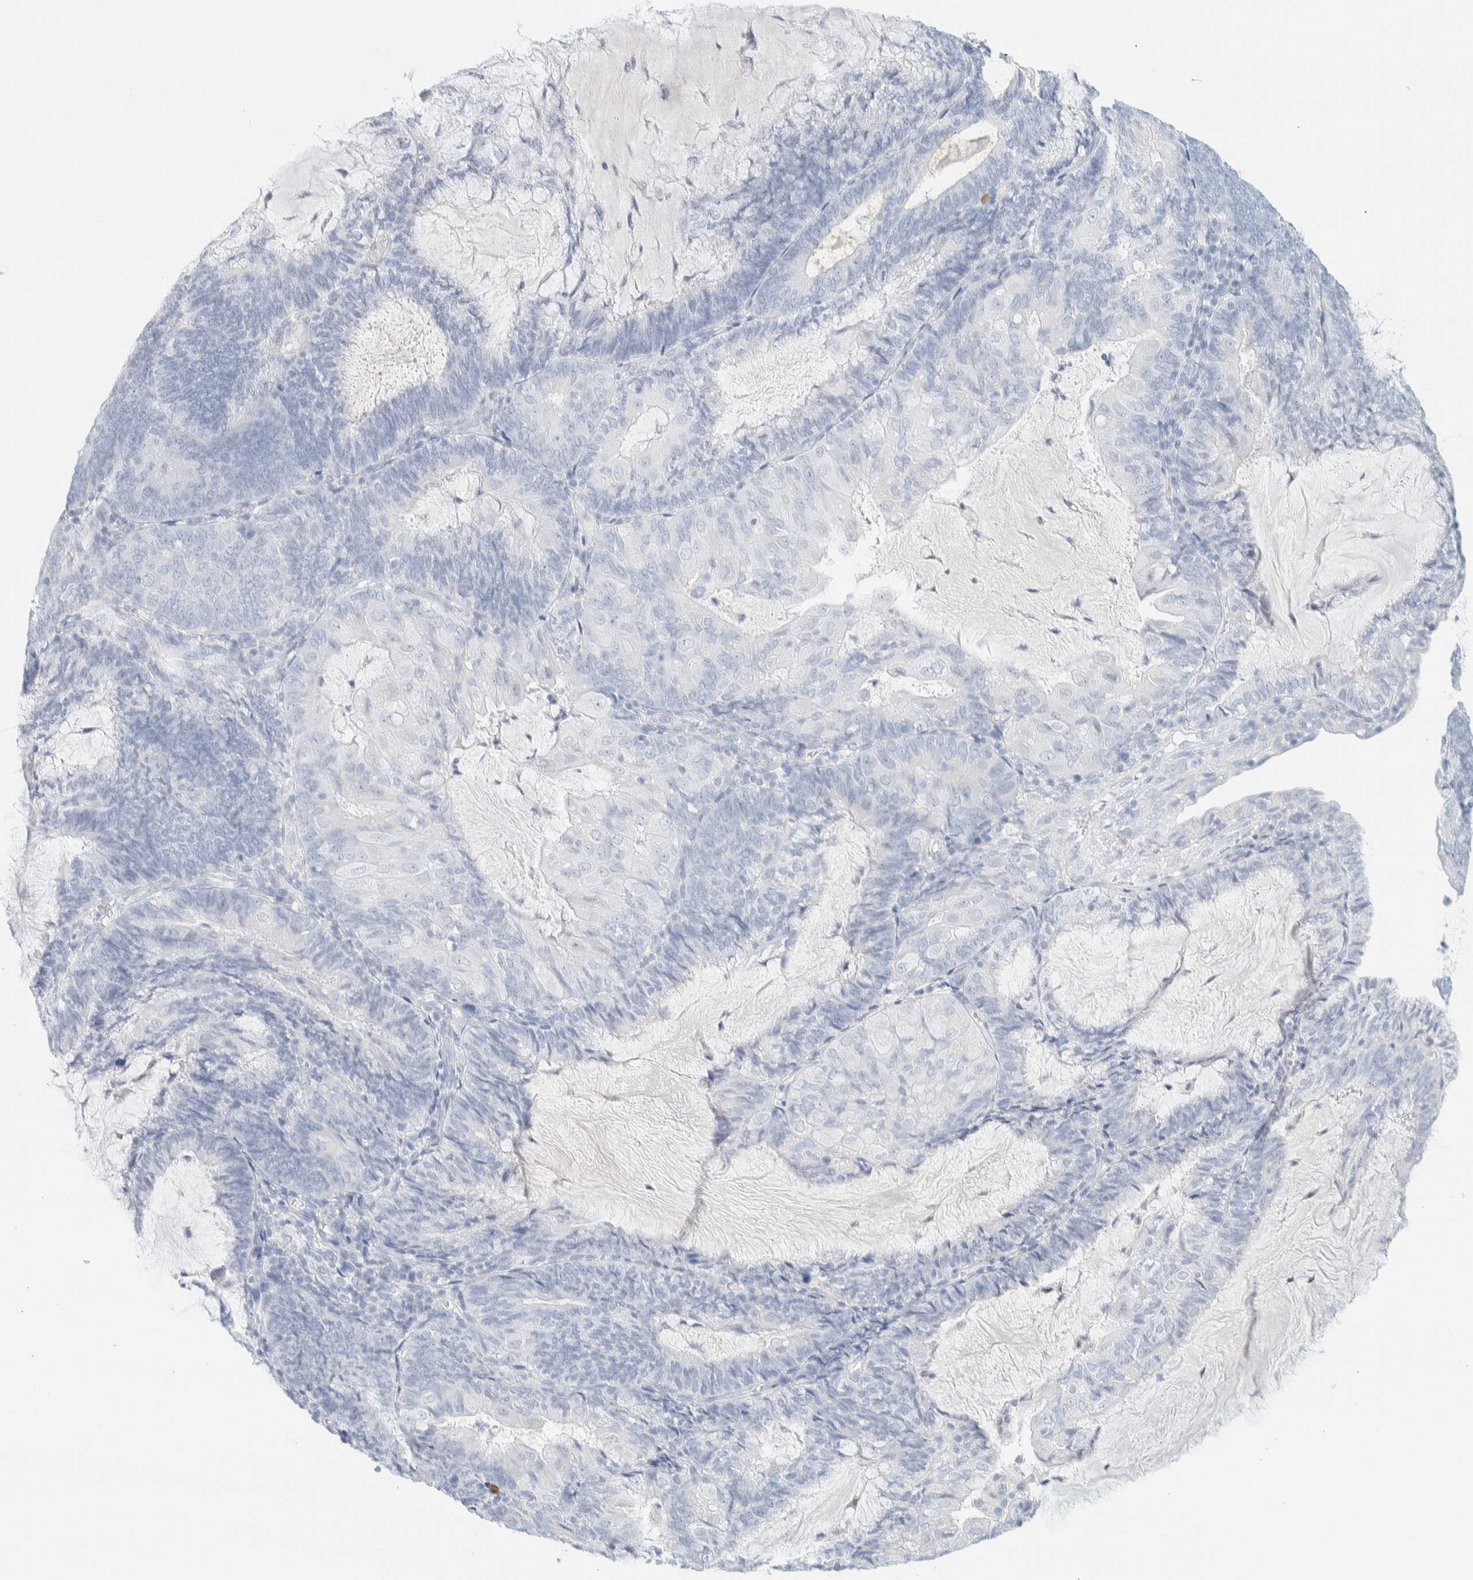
{"staining": {"intensity": "negative", "quantity": "none", "location": "none"}, "tissue": "endometrial cancer", "cell_type": "Tumor cells", "image_type": "cancer", "snomed": [{"axis": "morphology", "description": "Adenocarcinoma, NOS"}, {"axis": "topography", "description": "Endometrium"}], "caption": "Immunohistochemistry histopathology image of neoplastic tissue: human endometrial cancer (adenocarcinoma) stained with DAB reveals no significant protein positivity in tumor cells.", "gene": "ATCAY", "patient": {"sex": "female", "age": 81}}